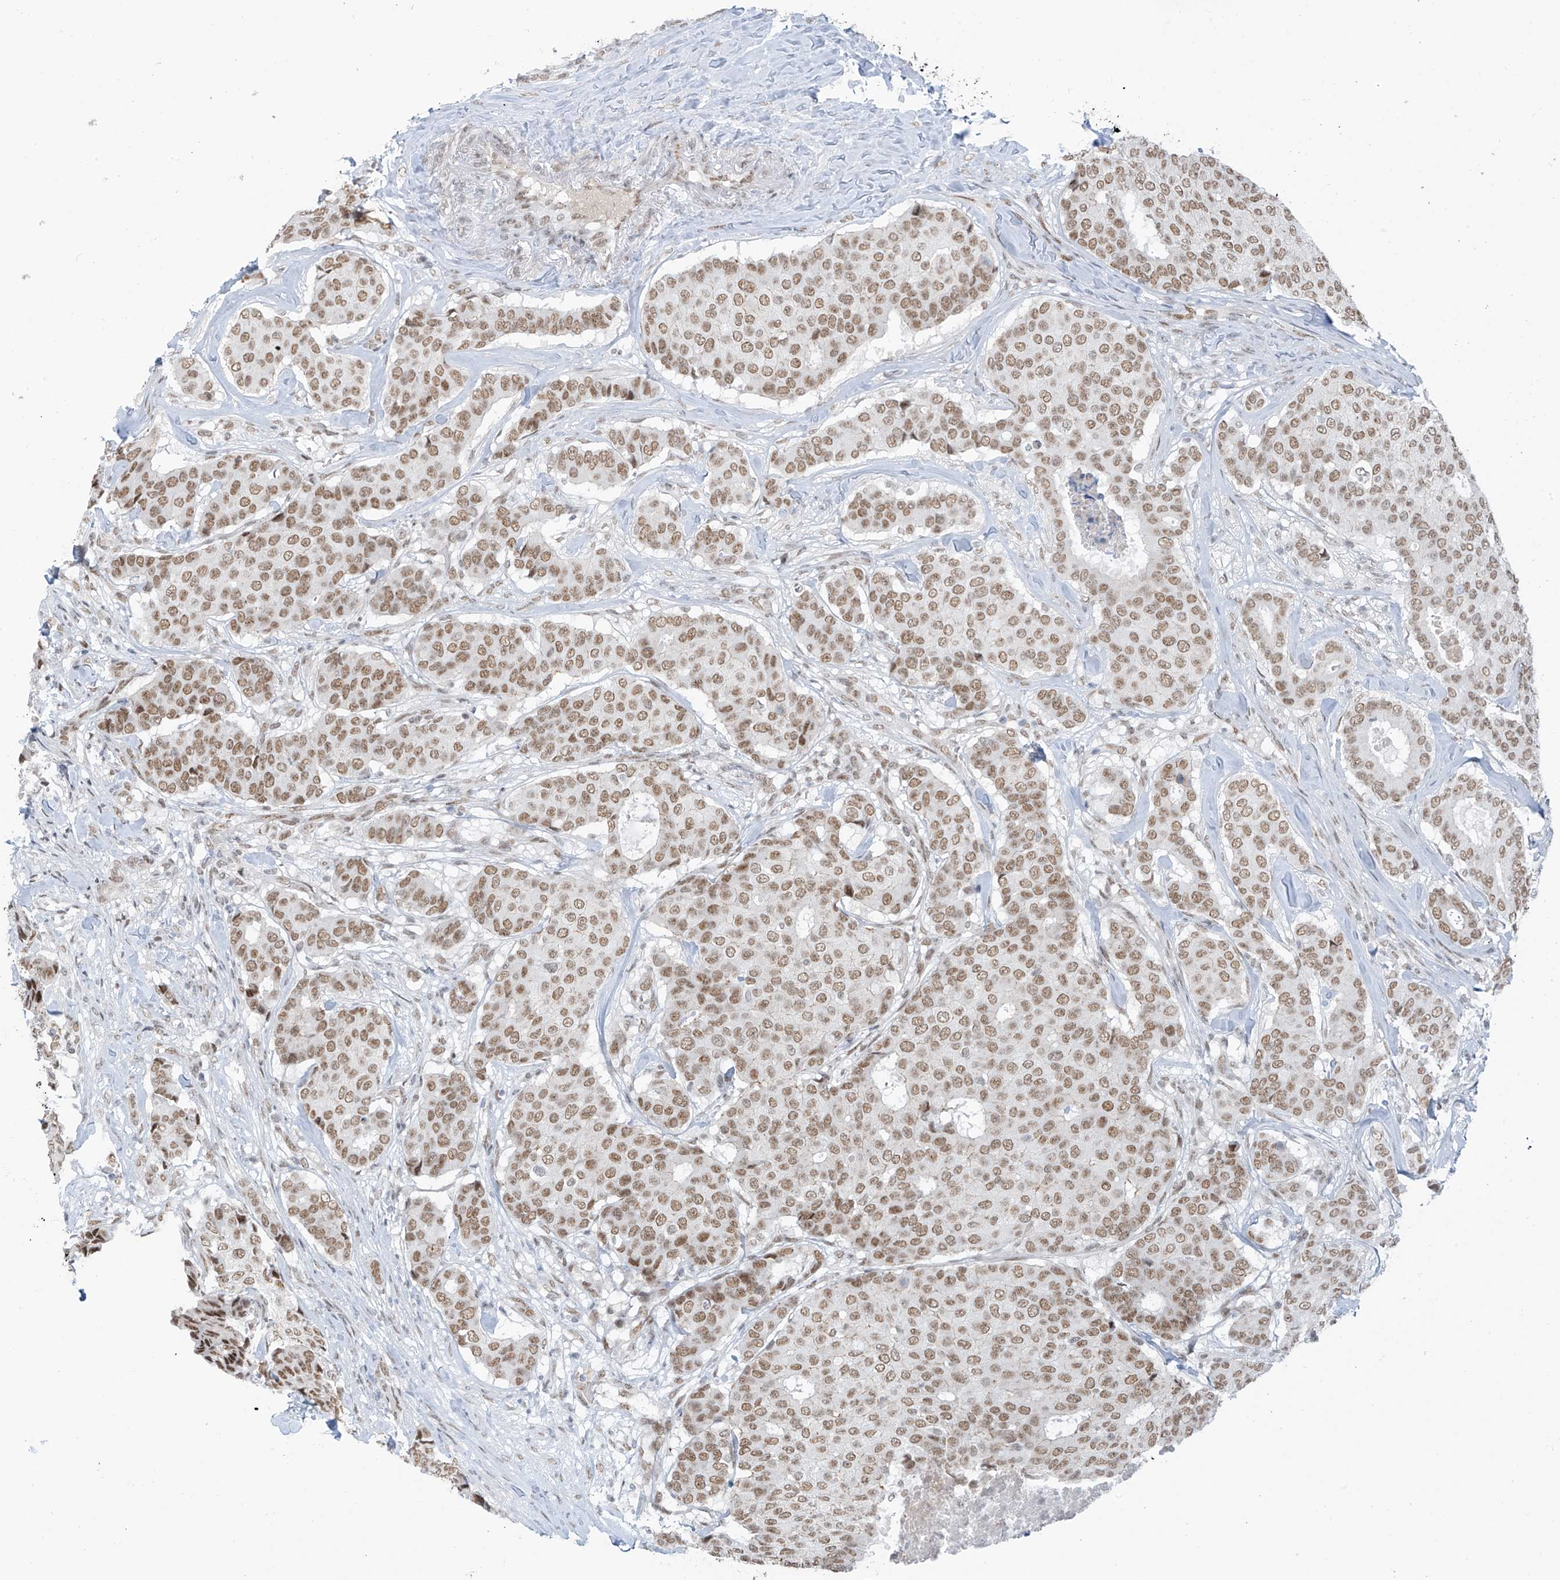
{"staining": {"intensity": "moderate", "quantity": ">75%", "location": "nuclear"}, "tissue": "breast cancer", "cell_type": "Tumor cells", "image_type": "cancer", "snomed": [{"axis": "morphology", "description": "Duct carcinoma"}, {"axis": "topography", "description": "Breast"}], "caption": "The immunohistochemical stain highlights moderate nuclear staining in tumor cells of intraductal carcinoma (breast) tissue. The staining was performed using DAB (3,3'-diaminobenzidine), with brown indicating positive protein expression. Nuclei are stained blue with hematoxylin.", "gene": "MCM9", "patient": {"sex": "female", "age": 75}}